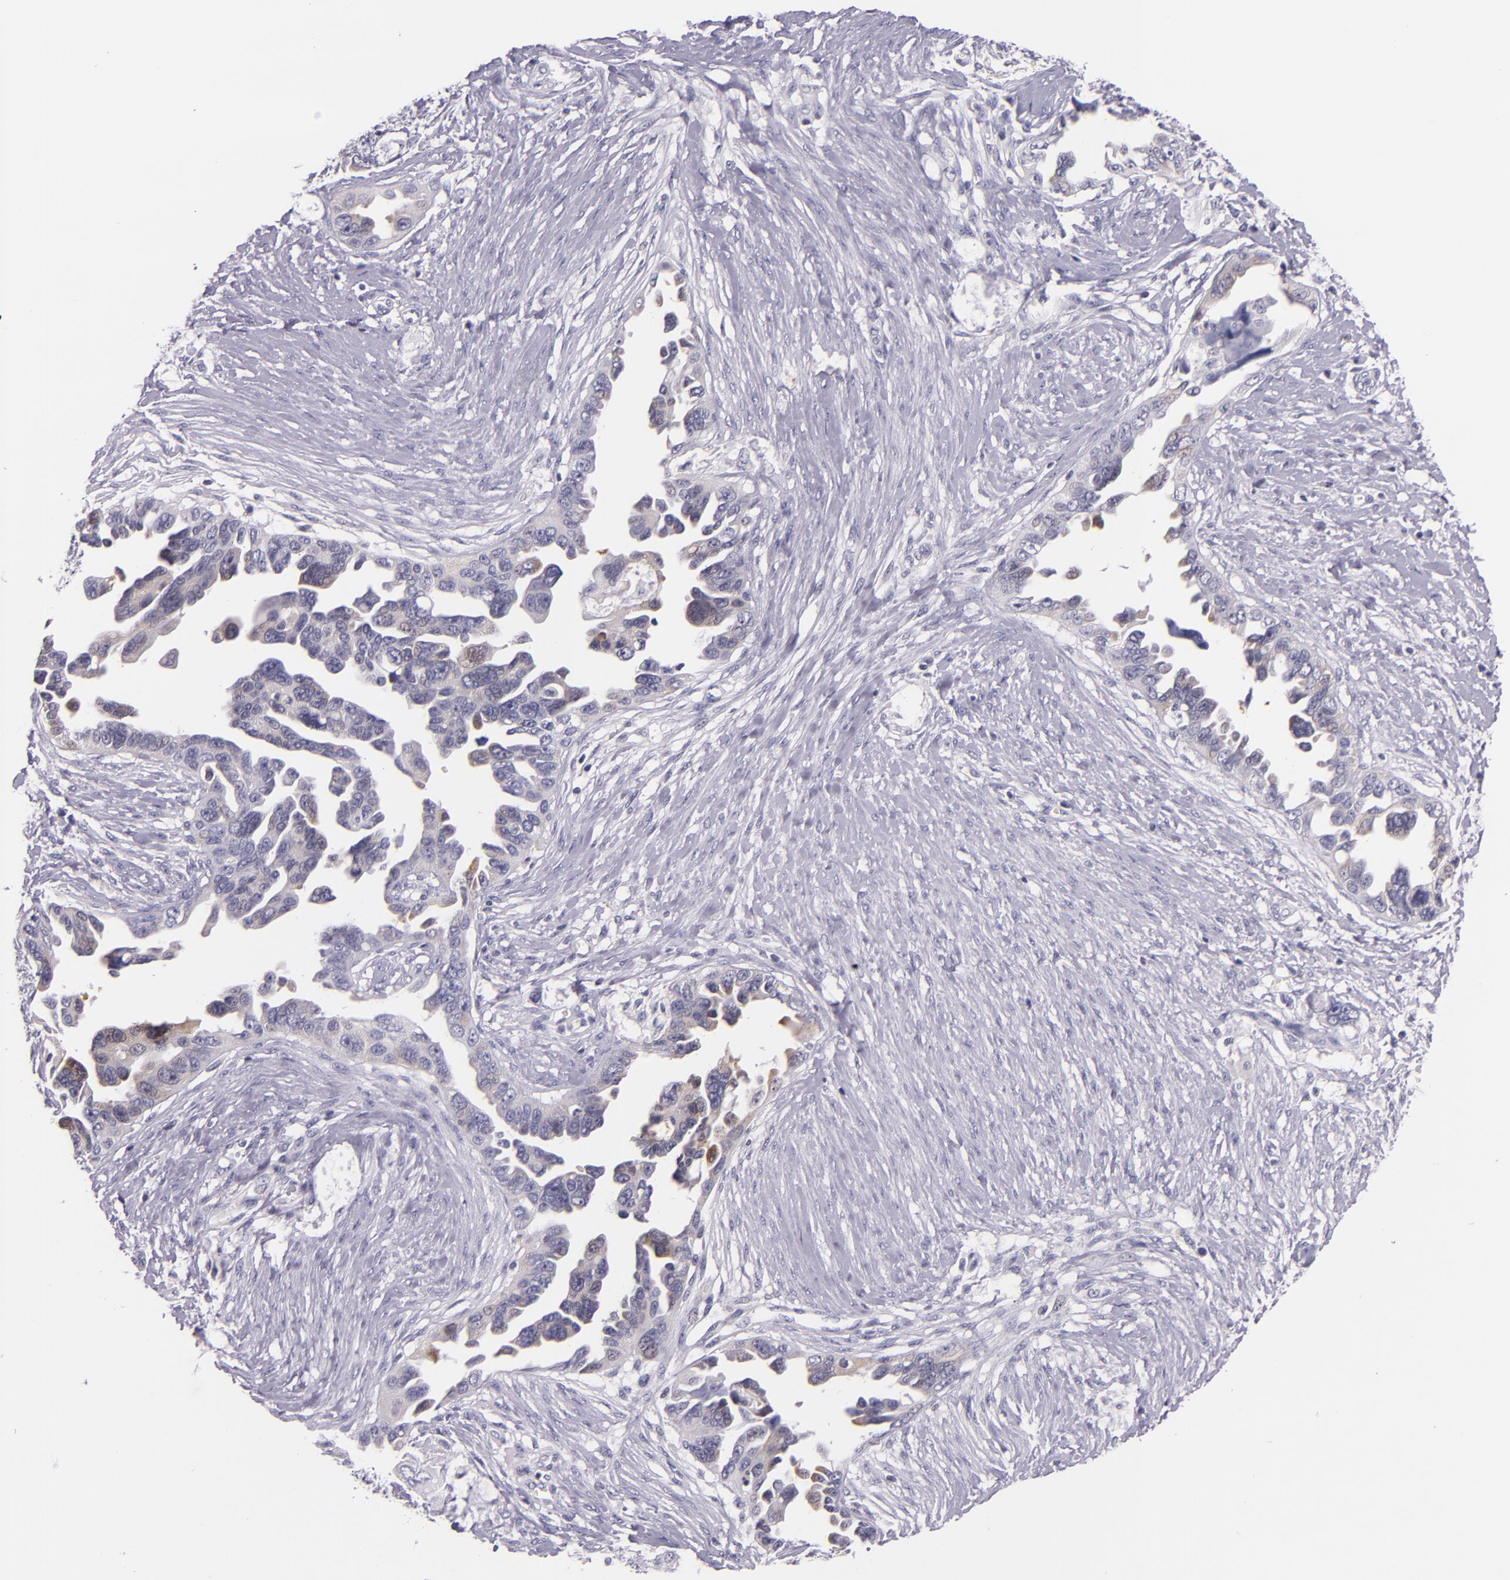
{"staining": {"intensity": "weak", "quantity": "<25%", "location": "cytoplasmic/membranous"}, "tissue": "ovarian cancer", "cell_type": "Tumor cells", "image_type": "cancer", "snomed": [{"axis": "morphology", "description": "Cystadenocarcinoma, serous, NOS"}, {"axis": "topography", "description": "Ovary"}], "caption": "Tumor cells are negative for protein expression in human serous cystadenocarcinoma (ovarian).", "gene": "HSP90AA1", "patient": {"sex": "female", "age": 63}}